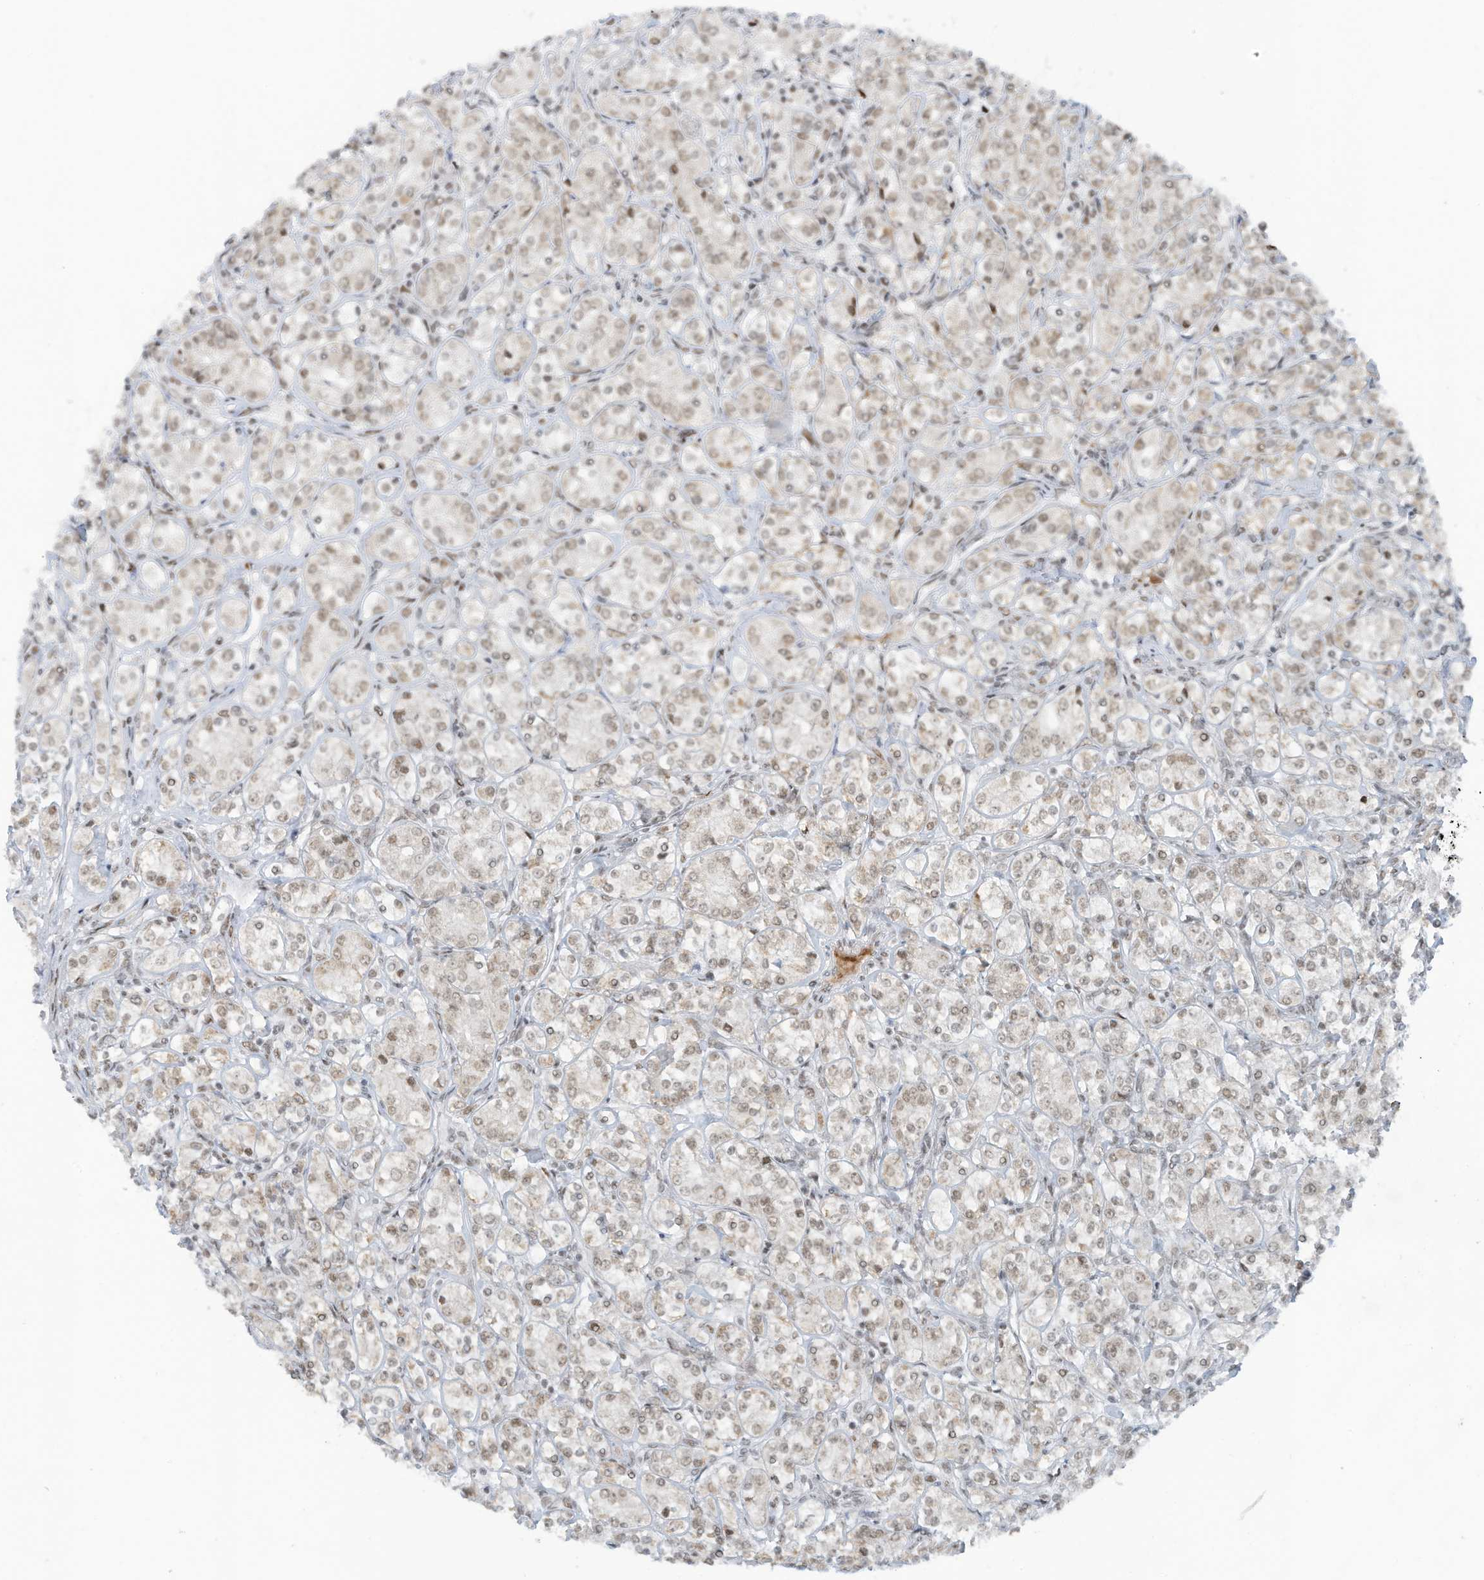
{"staining": {"intensity": "weak", "quantity": ">75%", "location": "nuclear"}, "tissue": "renal cancer", "cell_type": "Tumor cells", "image_type": "cancer", "snomed": [{"axis": "morphology", "description": "Adenocarcinoma, NOS"}, {"axis": "topography", "description": "Kidney"}], "caption": "The micrograph demonstrates a brown stain indicating the presence of a protein in the nuclear of tumor cells in renal cancer (adenocarcinoma).", "gene": "ECT2L", "patient": {"sex": "male", "age": 77}}